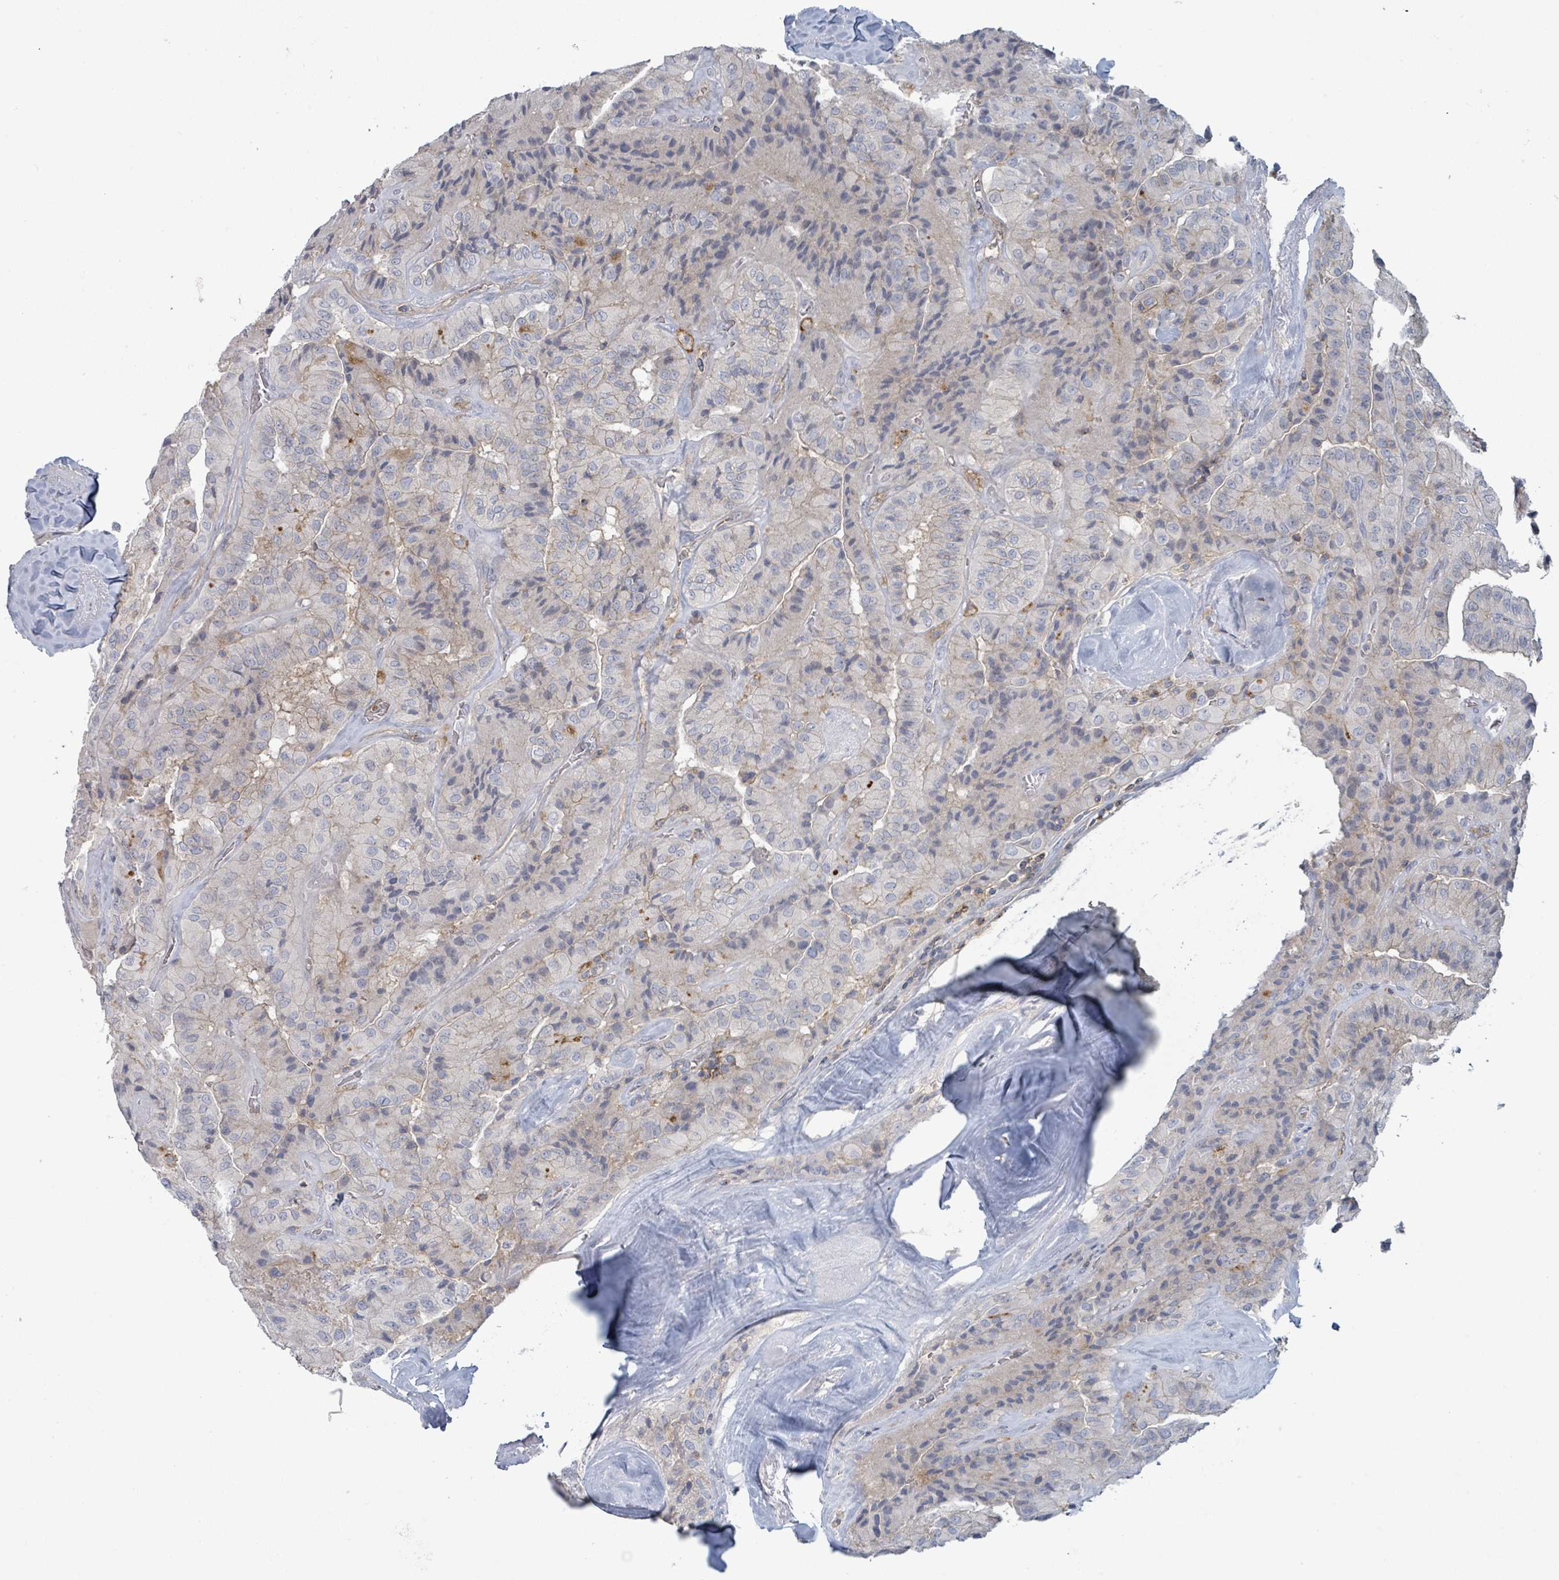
{"staining": {"intensity": "weak", "quantity": "<25%", "location": "cytoplasmic/membranous"}, "tissue": "thyroid cancer", "cell_type": "Tumor cells", "image_type": "cancer", "snomed": [{"axis": "morphology", "description": "Normal tissue, NOS"}, {"axis": "morphology", "description": "Papillary adenocarcinoma, NOS"}, {"axis": "topography", "description": "Thyroid gland"}], "caption": "Immunohistochemistry histopathology image of neoplastic tissue: human thyroid cancer (papillary adenocarcinoma) stained with DAB reveals no significant protein staining in tumor cells.", "gene": "TNFRSF14", "patient": {"sex": "female", "age": 59}}